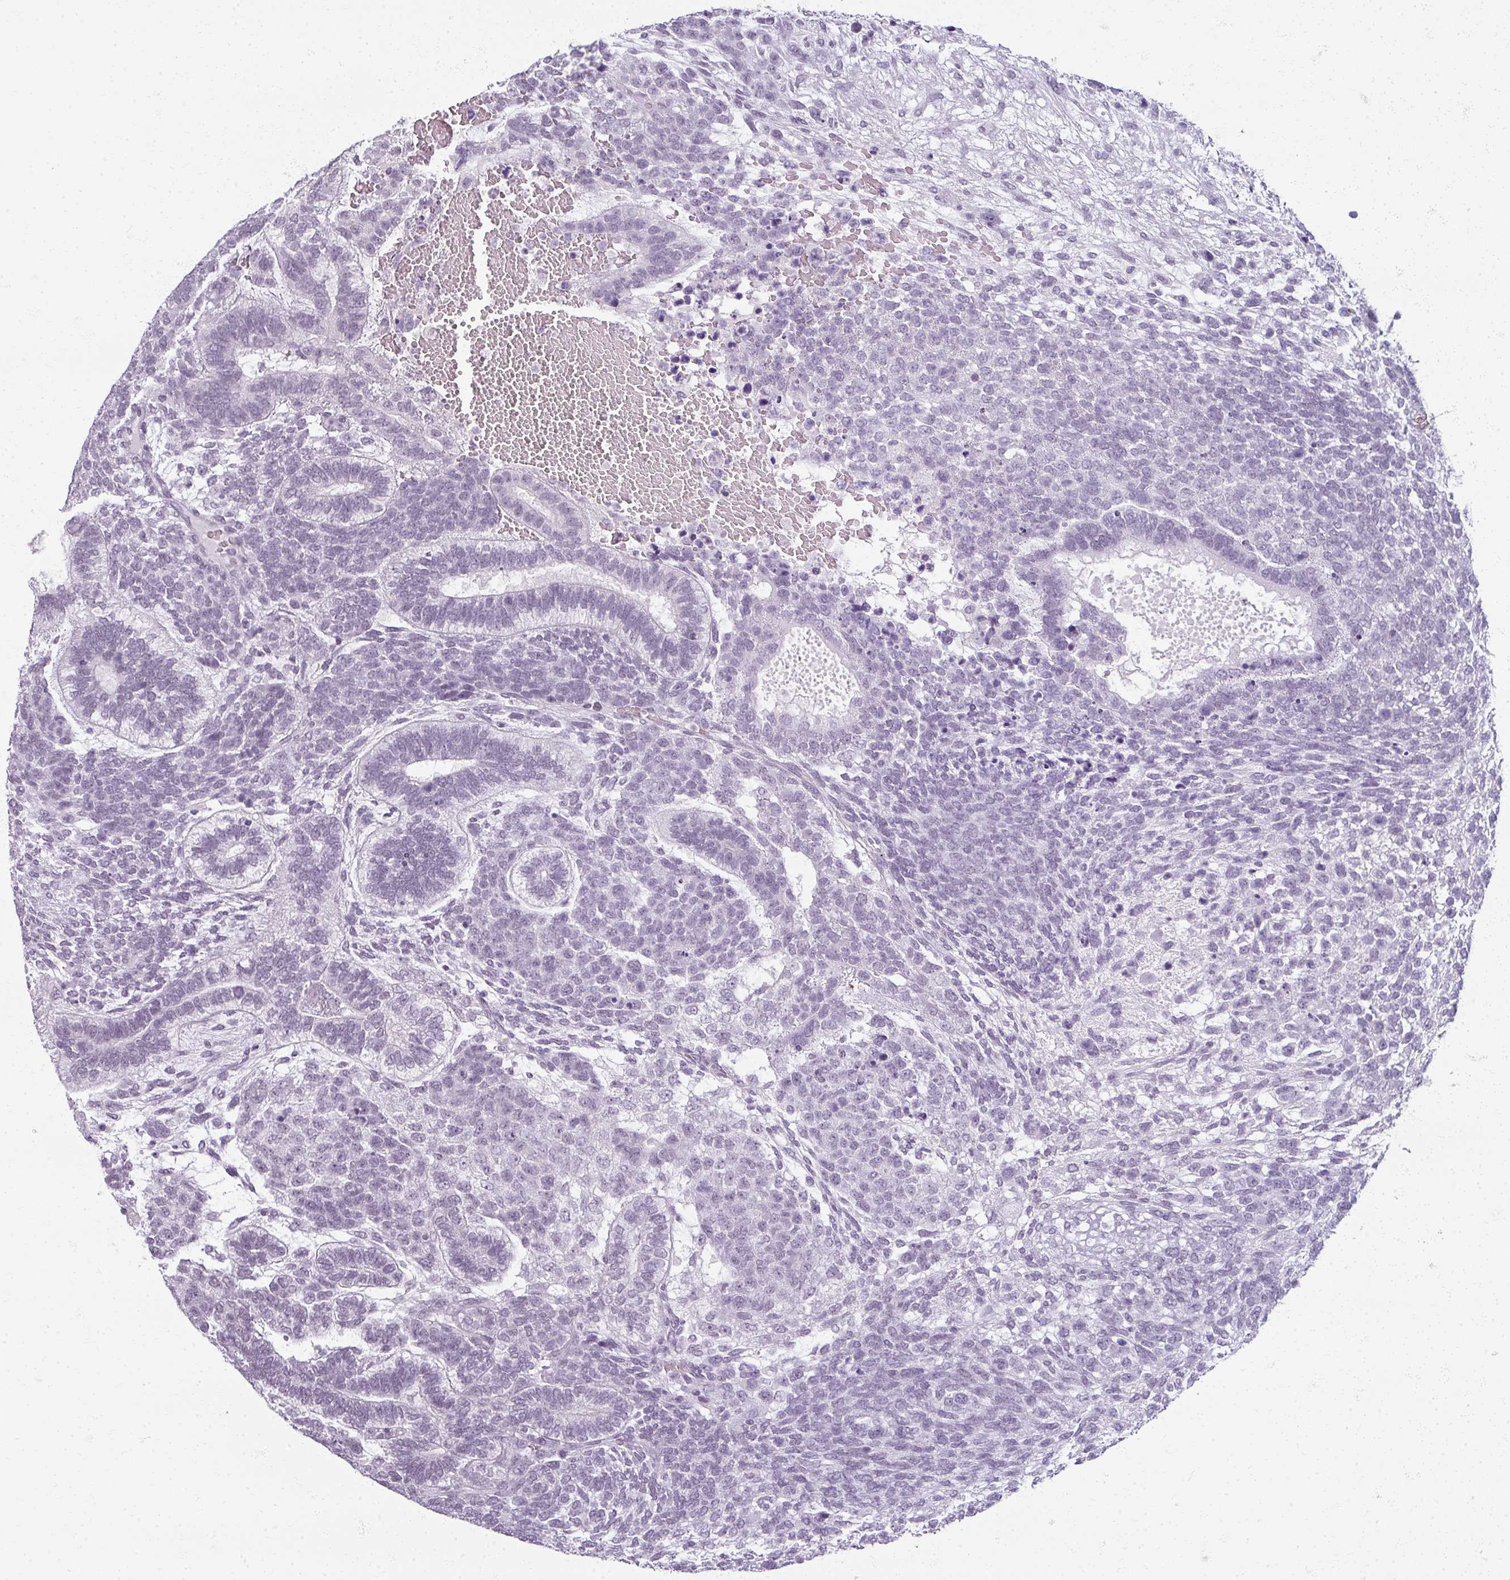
{"staining": {"intensity": "negative", "quantity": "none", "location": "none"}, "tissue": "testis cancer", "cell_type": "Tumor cells", "image_type": "cancer", "snomed": [{"axis": "morphology", "description": "Carcinoma, Embryonal, NOS"}, {"axis": "topography", "description": "Testis"}], "caption": "IHC of embryonal carcinoma (testis) exhibits no positivity in tumor cells.", "gene": "RFPL2", "patient": {"sex": "male", "age": 23}}